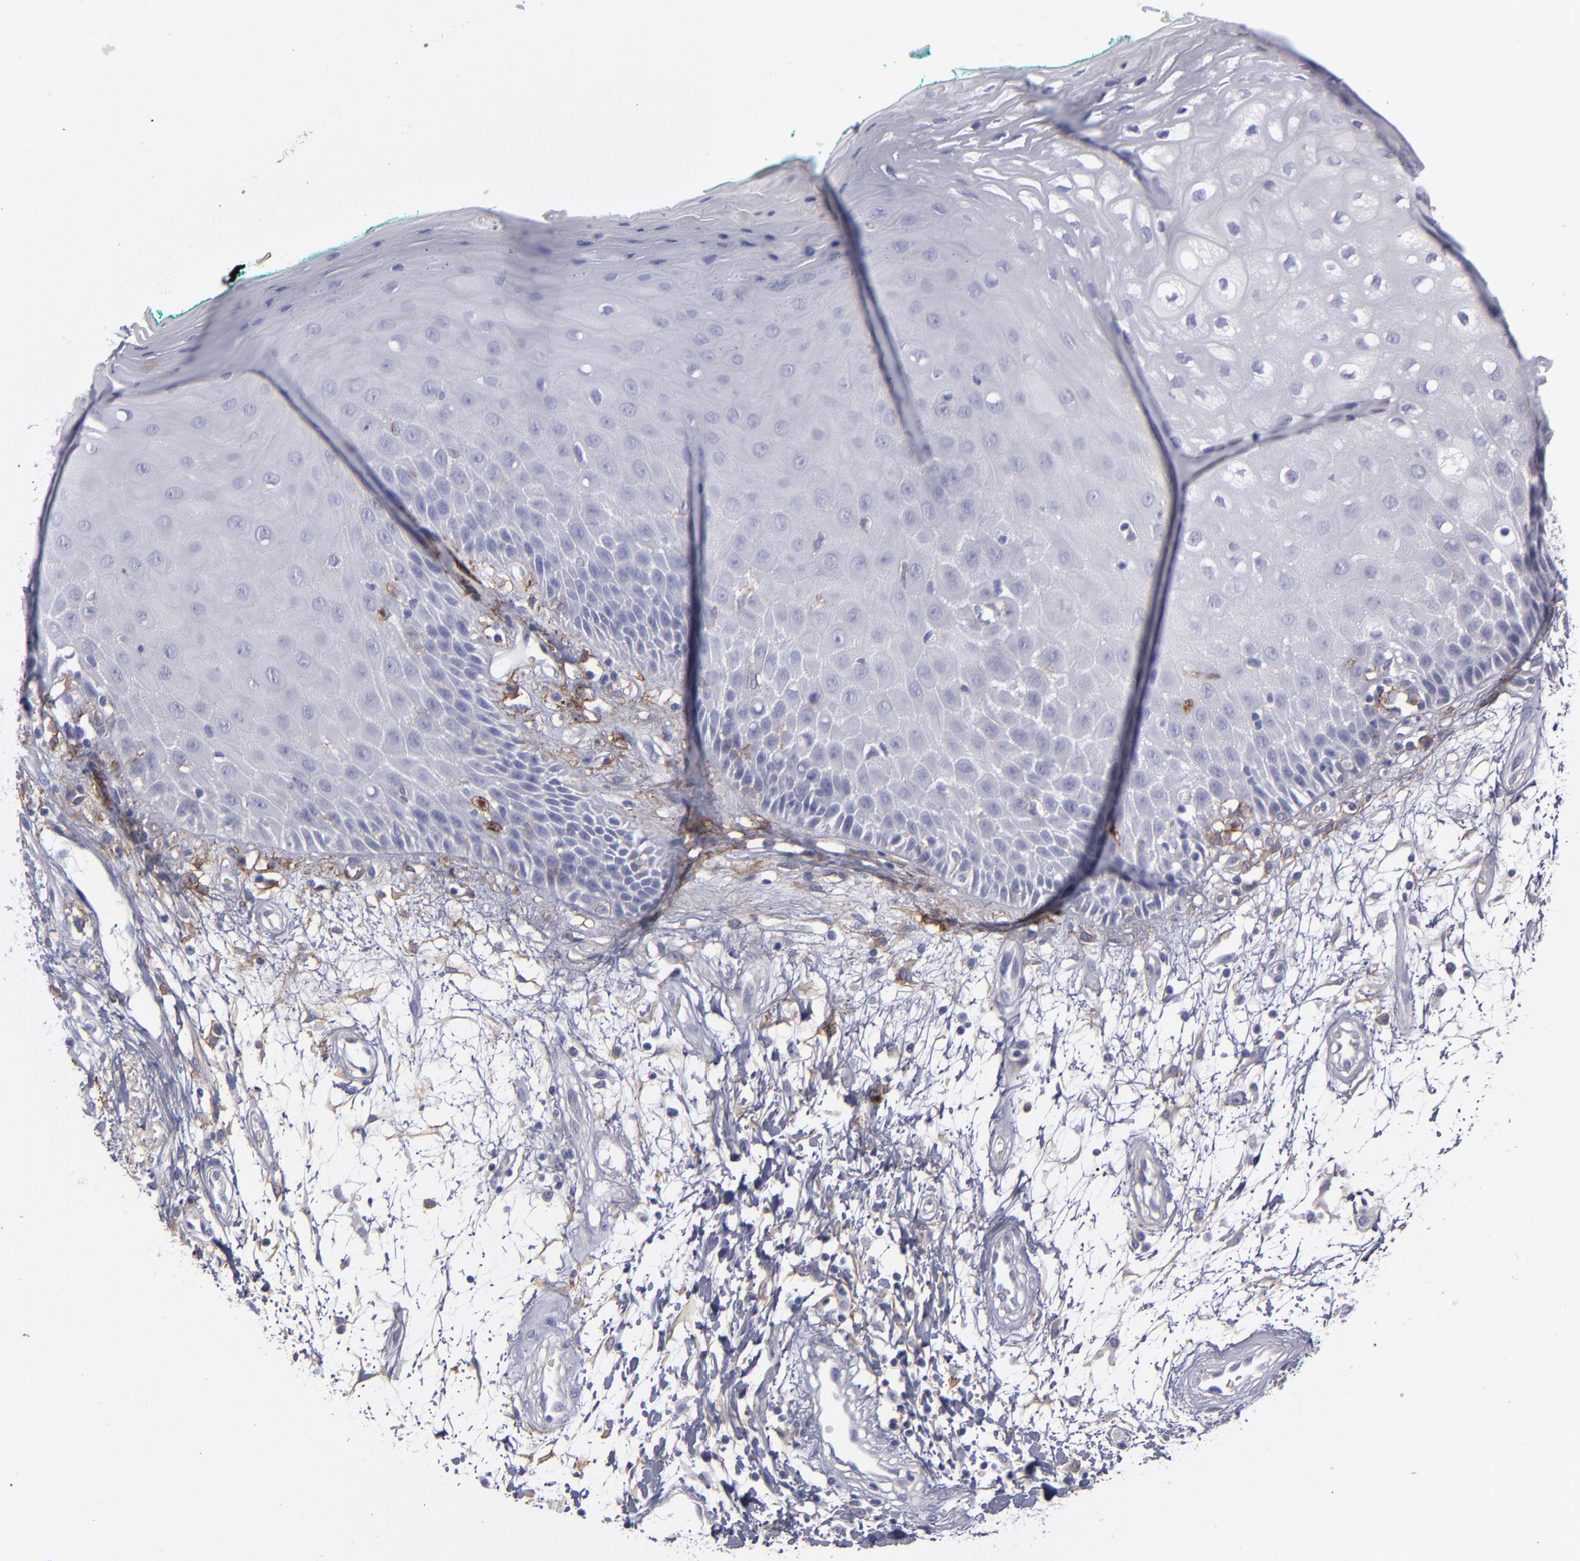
{"staining": {"intensity": "negative", "quantity": "none", "location": "none"}, "tissue": "oral mucosa", "cell_type": "Squamous epithelial cells", "image_type": "normal", "snomed": [{"axis": "morphology", "description": "Normal tissue, NOS"}, {"axis": "morphology", "description": "Squamous cell carcinoma, NOS"}, {"axis": "topography", "description": "Skeletal muscle"}, {"axis": "topography", "description": "Oral tissue"}, {"axis": "topography", "description": "Head-Neck"}], "caption": "This histopathology image is of normal oral mucosa stained with immunohistochemistry (IHC) to label a protein in brown with the nuclei are counter-stained blue. There is no positivity in squamous epithelial cells.", "gene": "ANPEP", "patient": {"sex": "female", "age": 84}}